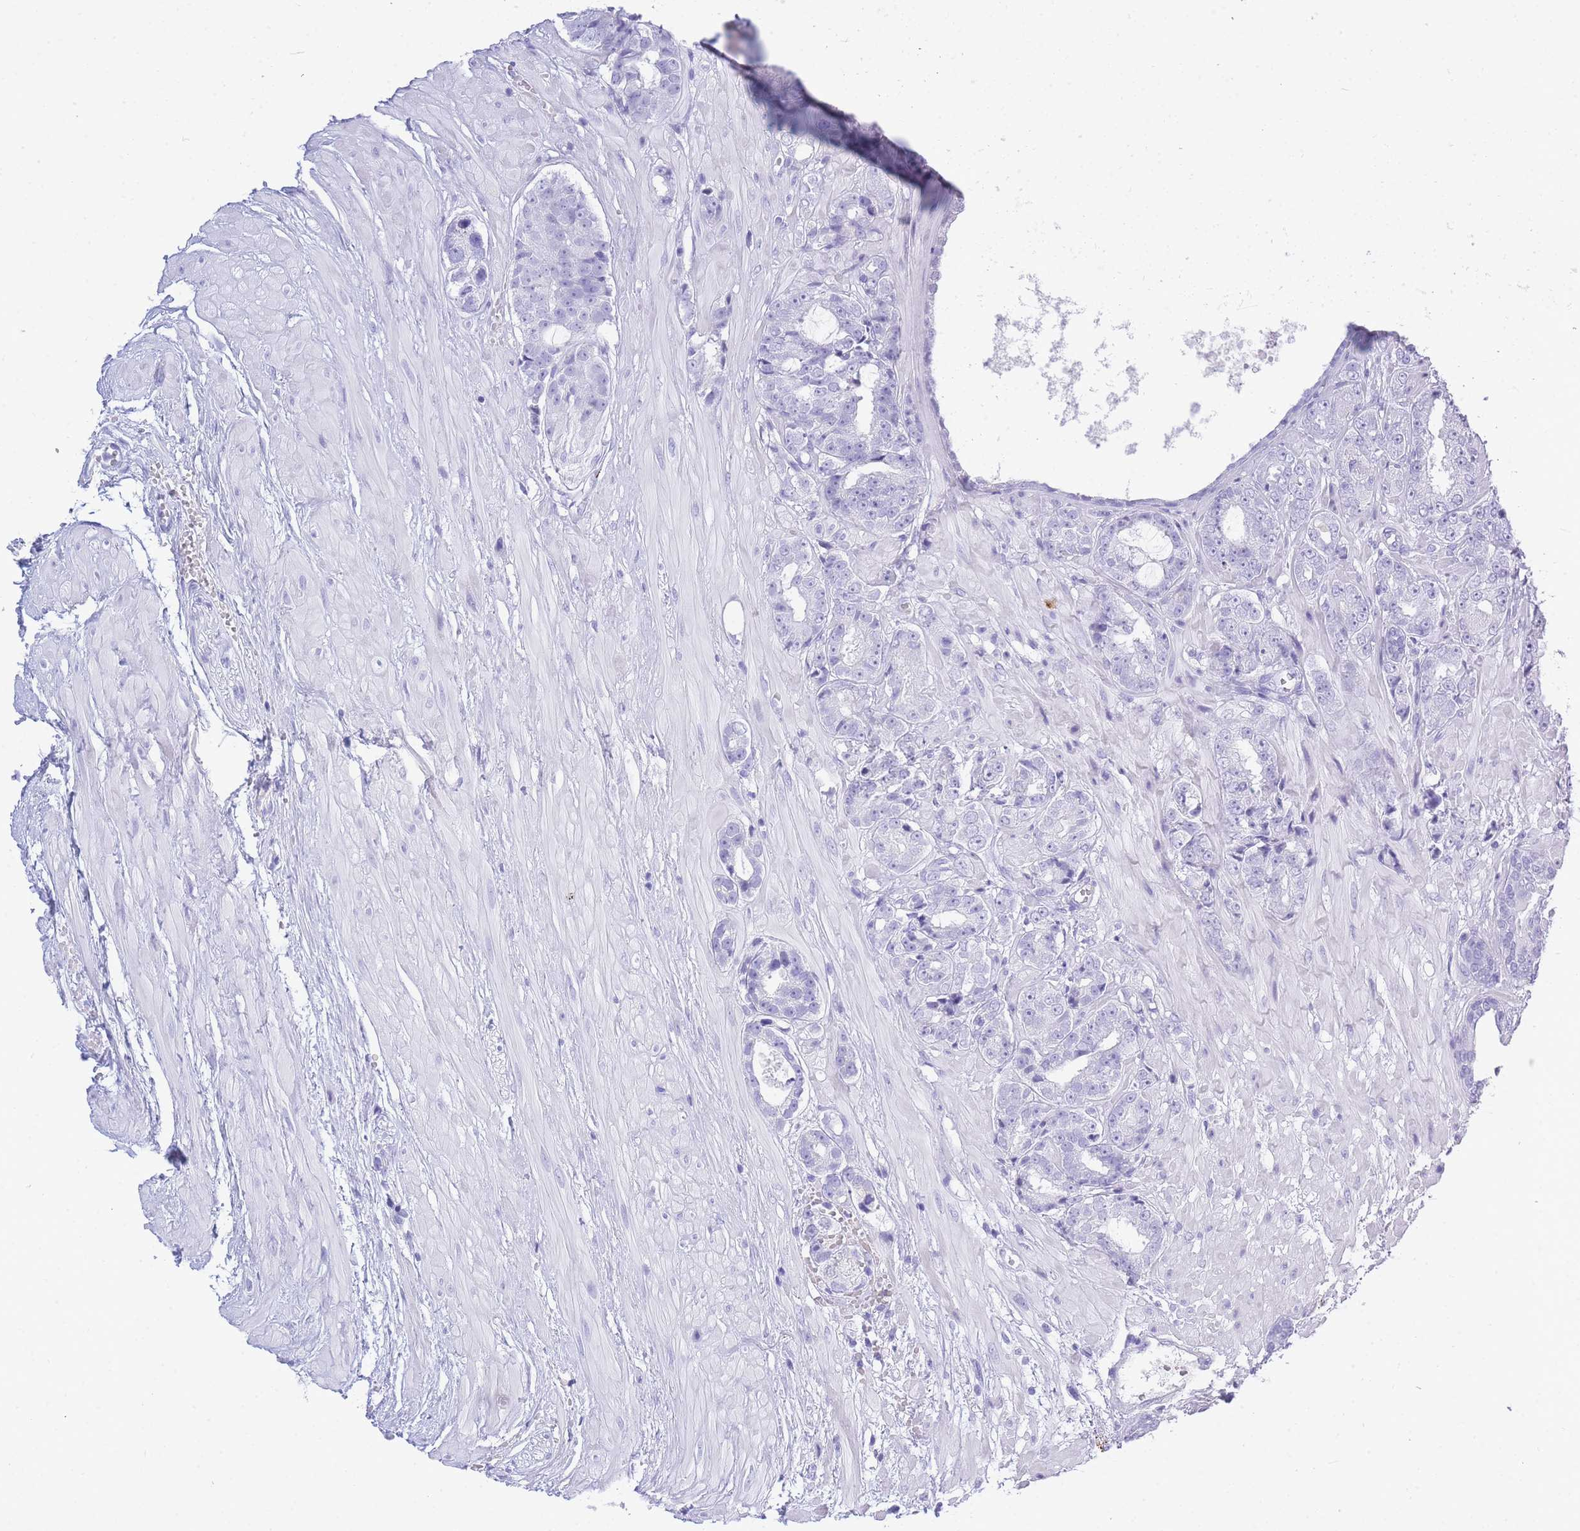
{"staining": {"intensity": "negative", "quantity": "none", "location": "none"}, "tissue": "prostate cancer", "cell_type": "Tumor cells", "image_type": "cancer", "snomed": [{"axis": "morphology", "description": "Adenocarcinoma, High grade"}, {"axis": "topography", "description": "Prostate"}], "caption": "This is an immunohistochemistry (IHC) photomicrograph of high-grade adenocarcinoma (prostate). There is no staining in tumor cells.", "gene": "ZFP62", "patient": {"sex": "male", "age": 71}}